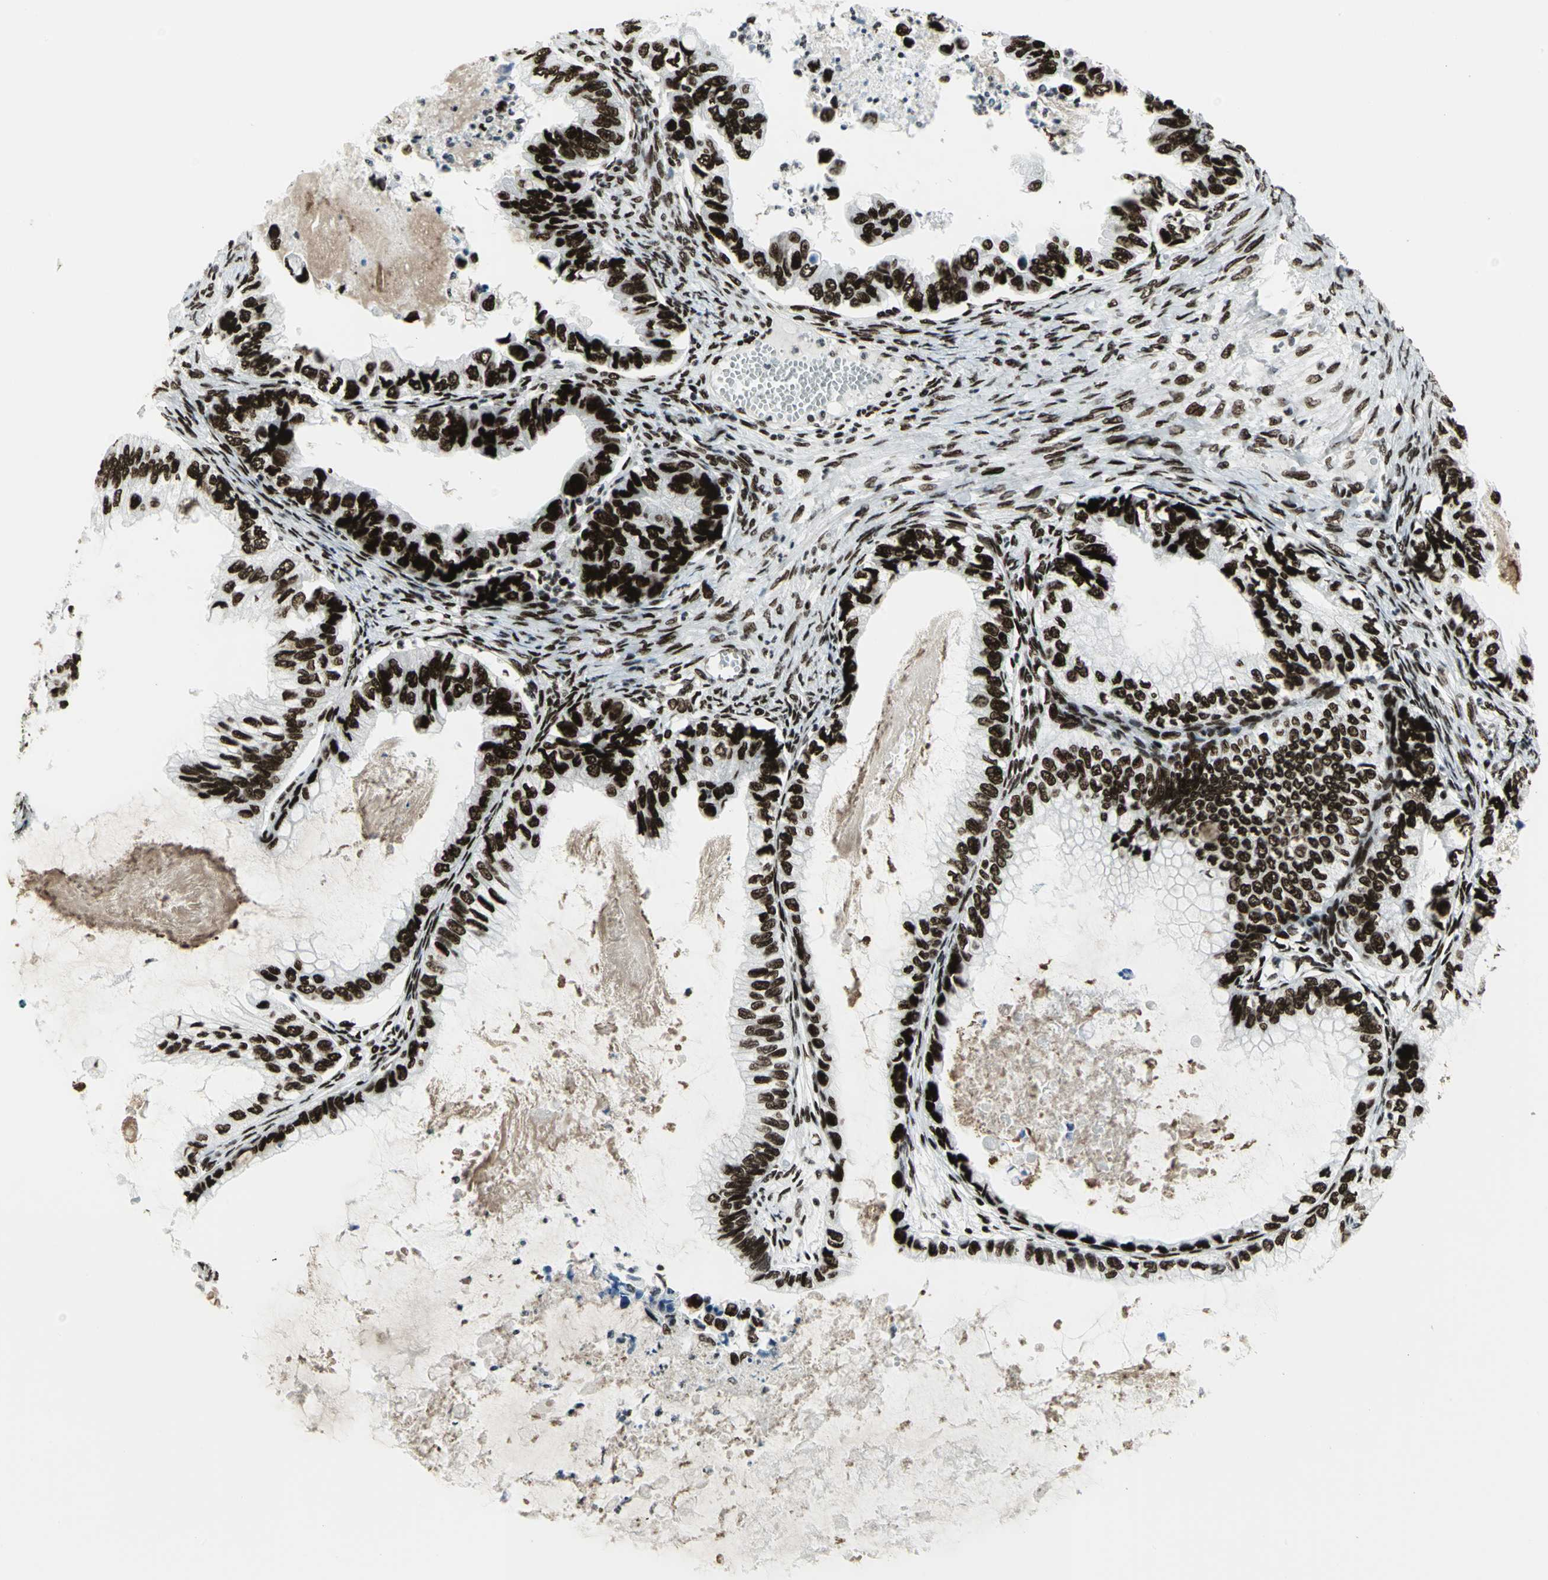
{"staining": {"intensity": "strong", "quantity": ">75%", "location": "nuclear"}, "tissue": "ovarian cancer", "cell_type": "Tumor cells", "image_type": "cancer", "snomed": [{"axis": "morphology", "description": "Cystadenocarcinoma, mucinous, NOS"}, {"axis": "topography", "description": "Ovary"}], "caption": "Protein staining of ovarian mucinous cystadenocarcinoma tissue shows strong nuclear positivity in about >75% of tumor cells.", "gene": "SMARCA4", "patient": {"sex": "female", "age": 80}}